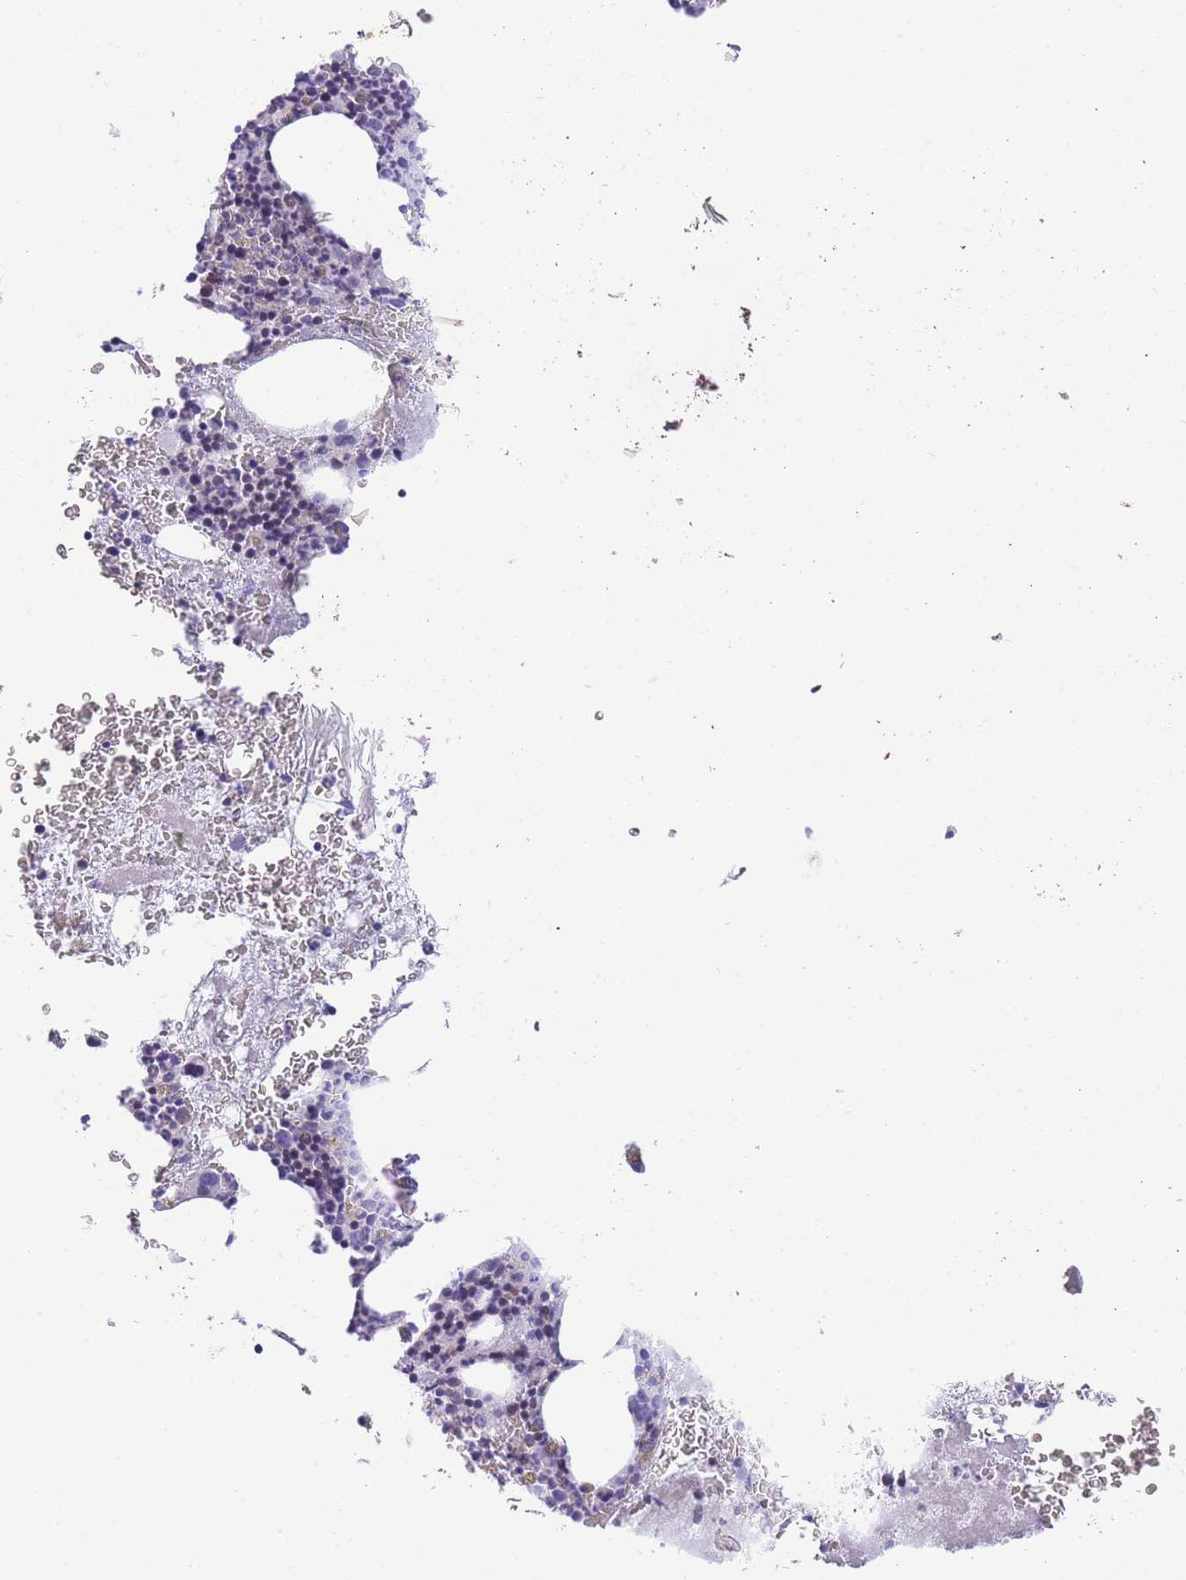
{"staining": {"intensity": "negative", "quantity": "none", "location": "none"}, "tissue": "bone marrow", "cell_type": "Hematopoietic cells", "image_type": "normal", "snomed": [{"axis": "morphology", "description": "Normal tissue, NOS"}, {"axis": "topography", "description": "Bone marrow"}], "caption": "High power microscopy image of an IHC image of unremarkable bone marrow, revealing no significant positivity in hematopoietic cells.", "gene": "TIFAB", "patient": {"sex": "male", "age": 53}}